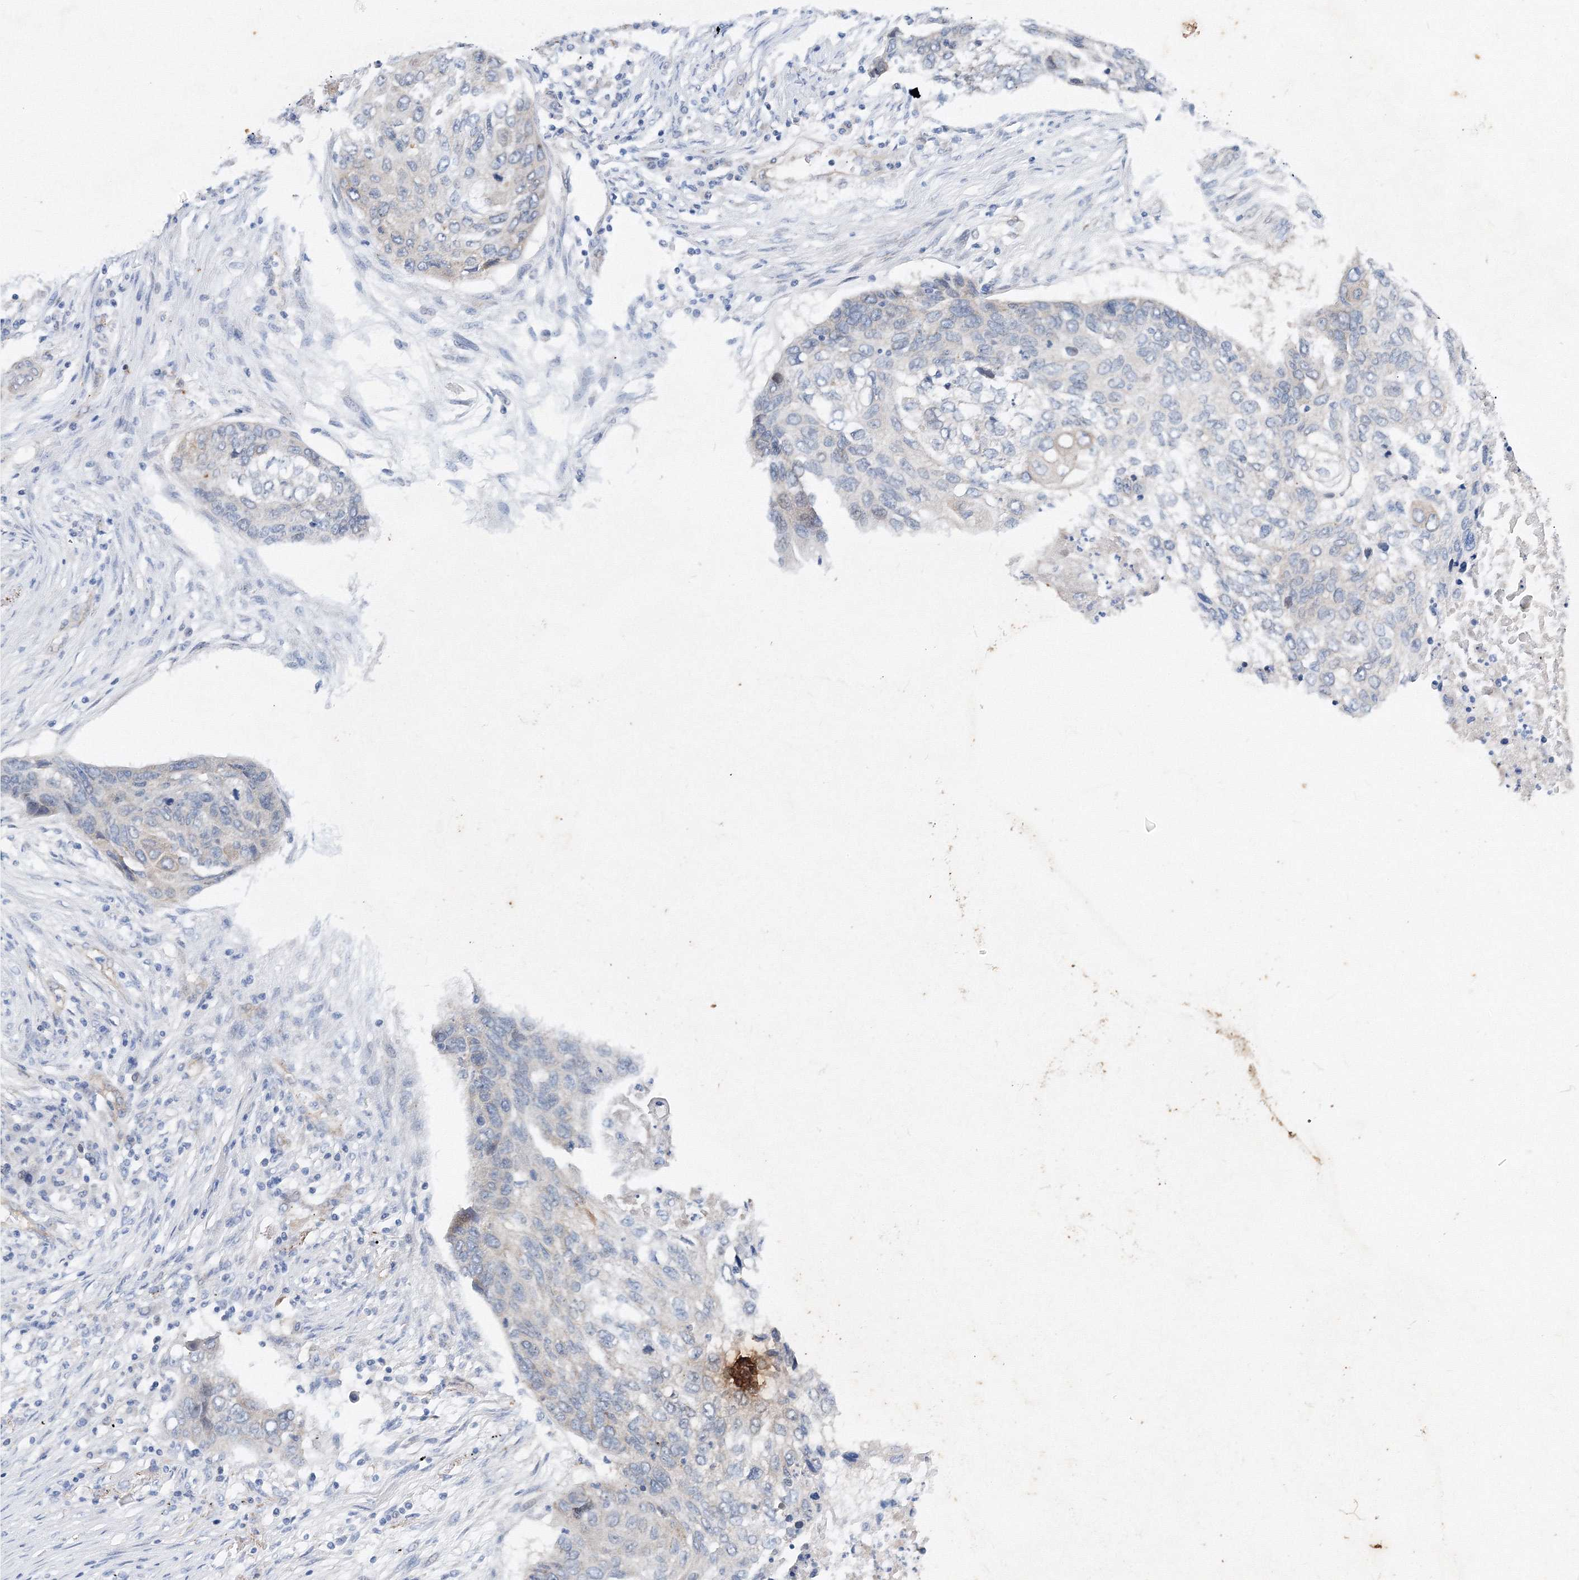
{"staining": {"intensity": "negative", "quantity": "none", "location": "none"}, "tissue": "lung cancer", "cell_type": "Tumor cells", "image_type": "cancer", "snomed": [{"axis": "morphology", "description": "Squamous cell carcinoma, NOS"}, {"axis": "topography", "description": "Lung"}], "caption": "Lung cancer (squamous cell carcinoma) was stained to show a protein in brown. There is no significant positivity in tumor cells.", "gene": "TANC1", "patient": {"sex": "female", "age": 63}}